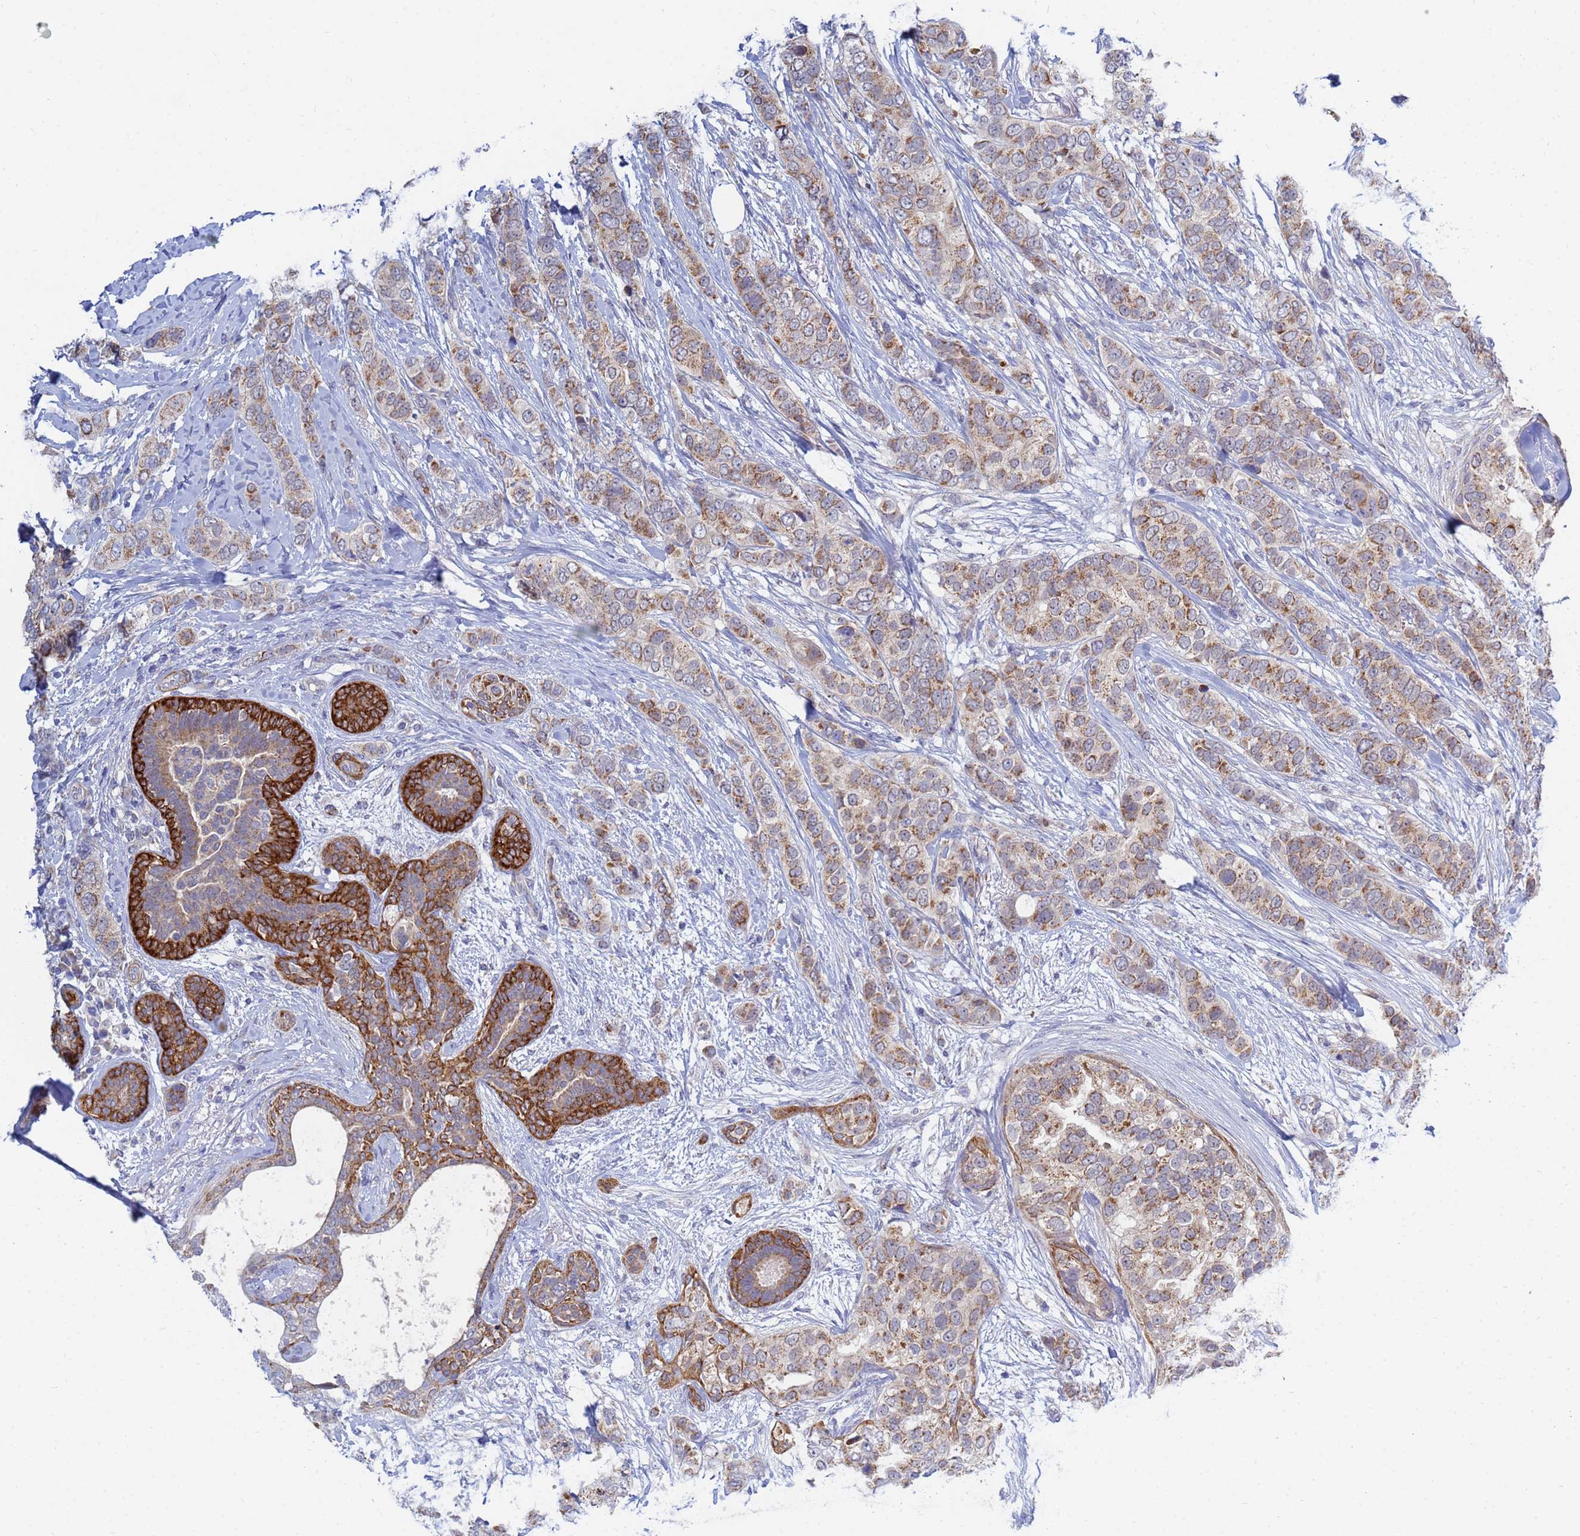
{"staining": {"intensity": "moderate", "quantity": ">75%", "location": "cytoplasmic/membranous"}, "tissue": "breast cancer", "cell_type": "Tumor cells", "image_type": "cancer", "snomed": [{"axis": "morphology", "description": "Lobular carcinoma"}, {"axis": "topography", "description": "Breast"}], "caption": "DAB (3,3'-diaminobenzidine) immunohistochemical staining of breast cancer reveals moderate cytoplasmic/membranous protein staining in approximately >75% of tumor cells. Nuclei are stained in blue.", "gene": "SDR39U1", "patient": {"sex": "female", "age": 51}}